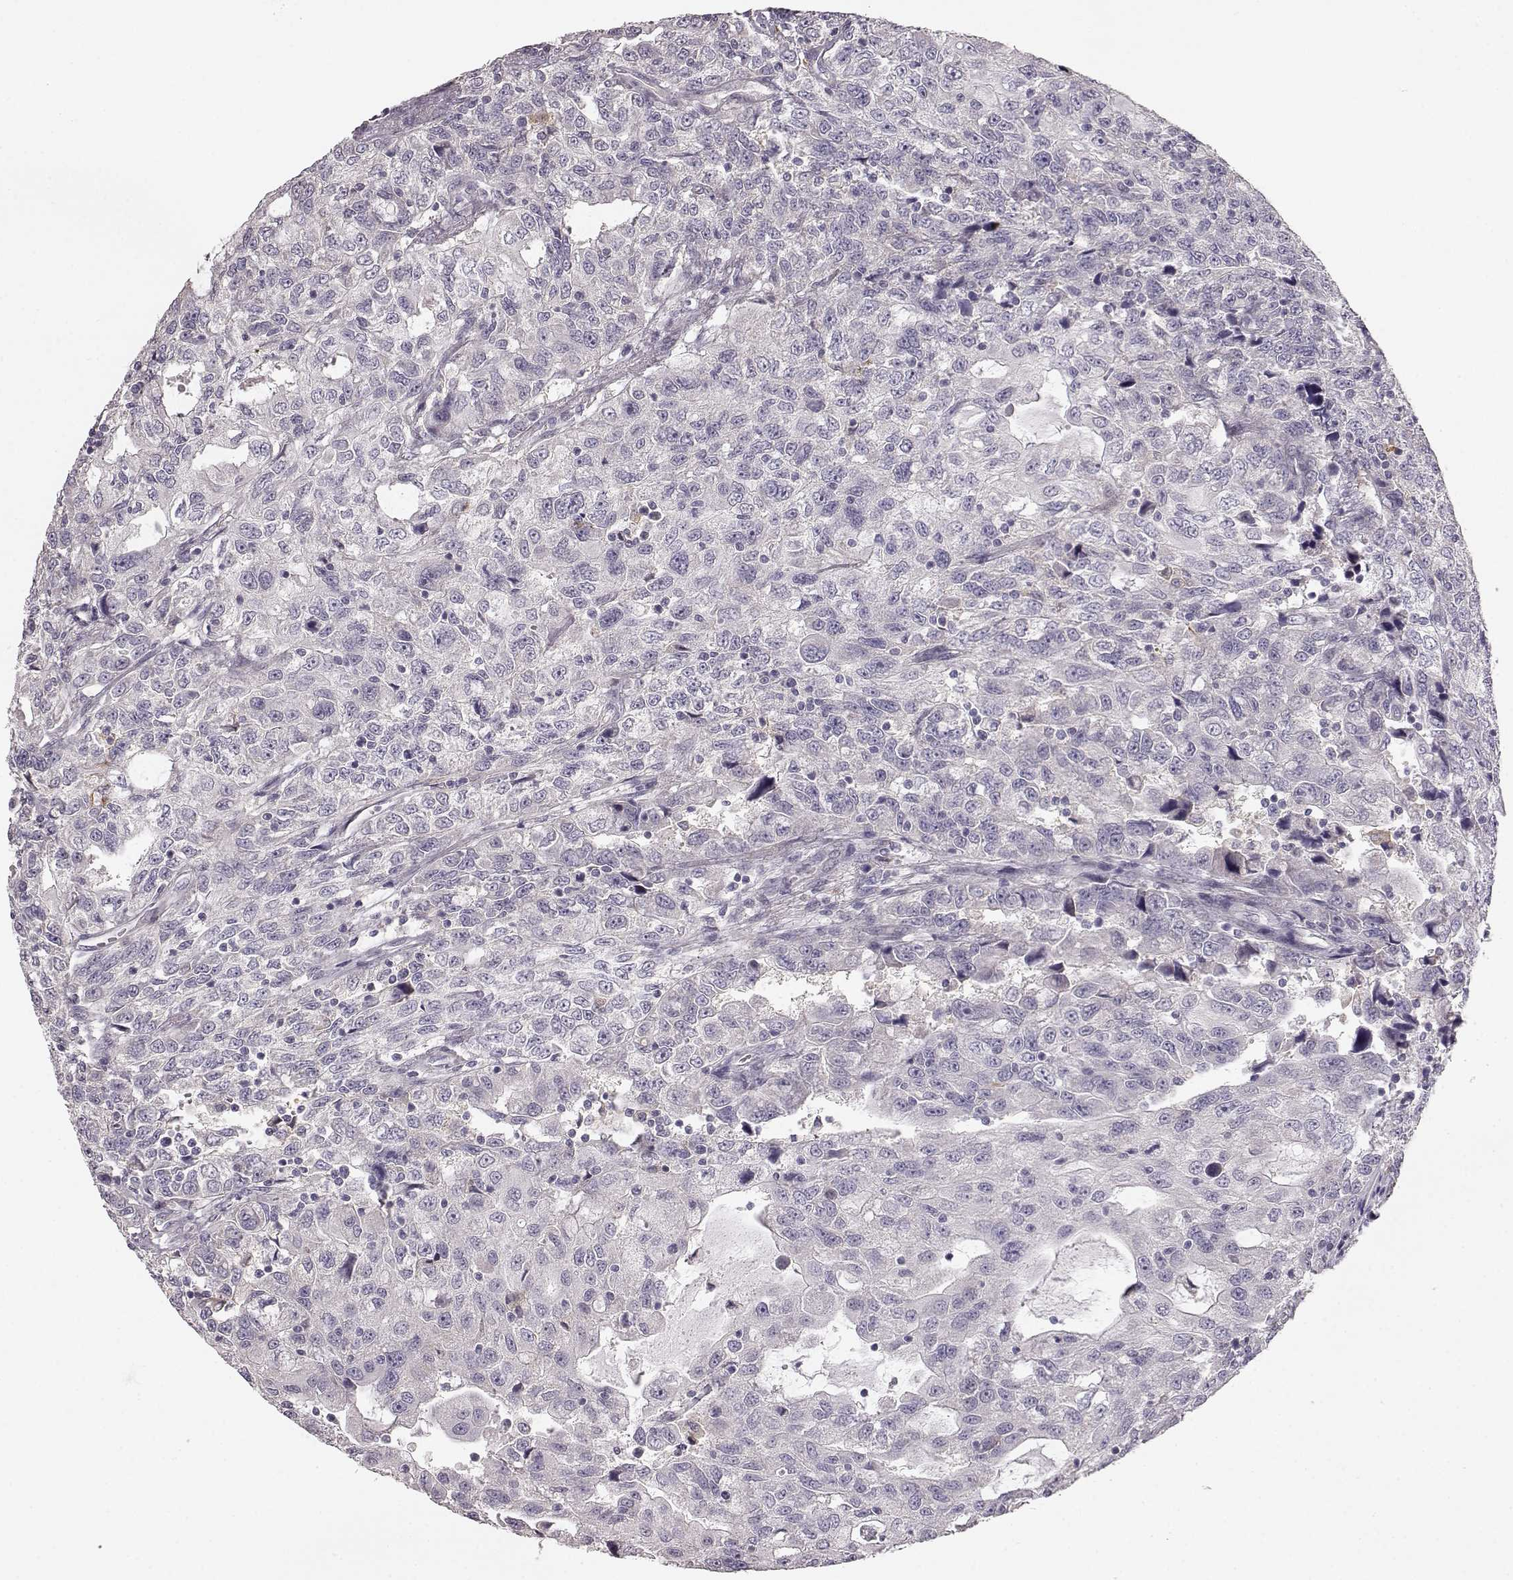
{"staining": {"intensity": "negative", "quantity": "none", "location": "none"}, "tissue": "urothelial cancer", "cell_type": "Tumor cells", "image_type": "cancer", "snomed": [{"axis": "morphology", "description": "Urothelial carcinoma, NOS"}, {"axis": "morphology", "description": "Urothelial carcinoma, High grade"}, {"axis": "topography", "description": "Urinary bladder"}], "caption": "Protein analysis of transitional cell carcinoma exhibits no significant staining in tumor cells. (DAB (3,3'-diaminobenzidine) immunohistochemistry with hematoxylin counter stain).", "gene": "GPR50", "patient": {"sex": "female", "age": 73}}